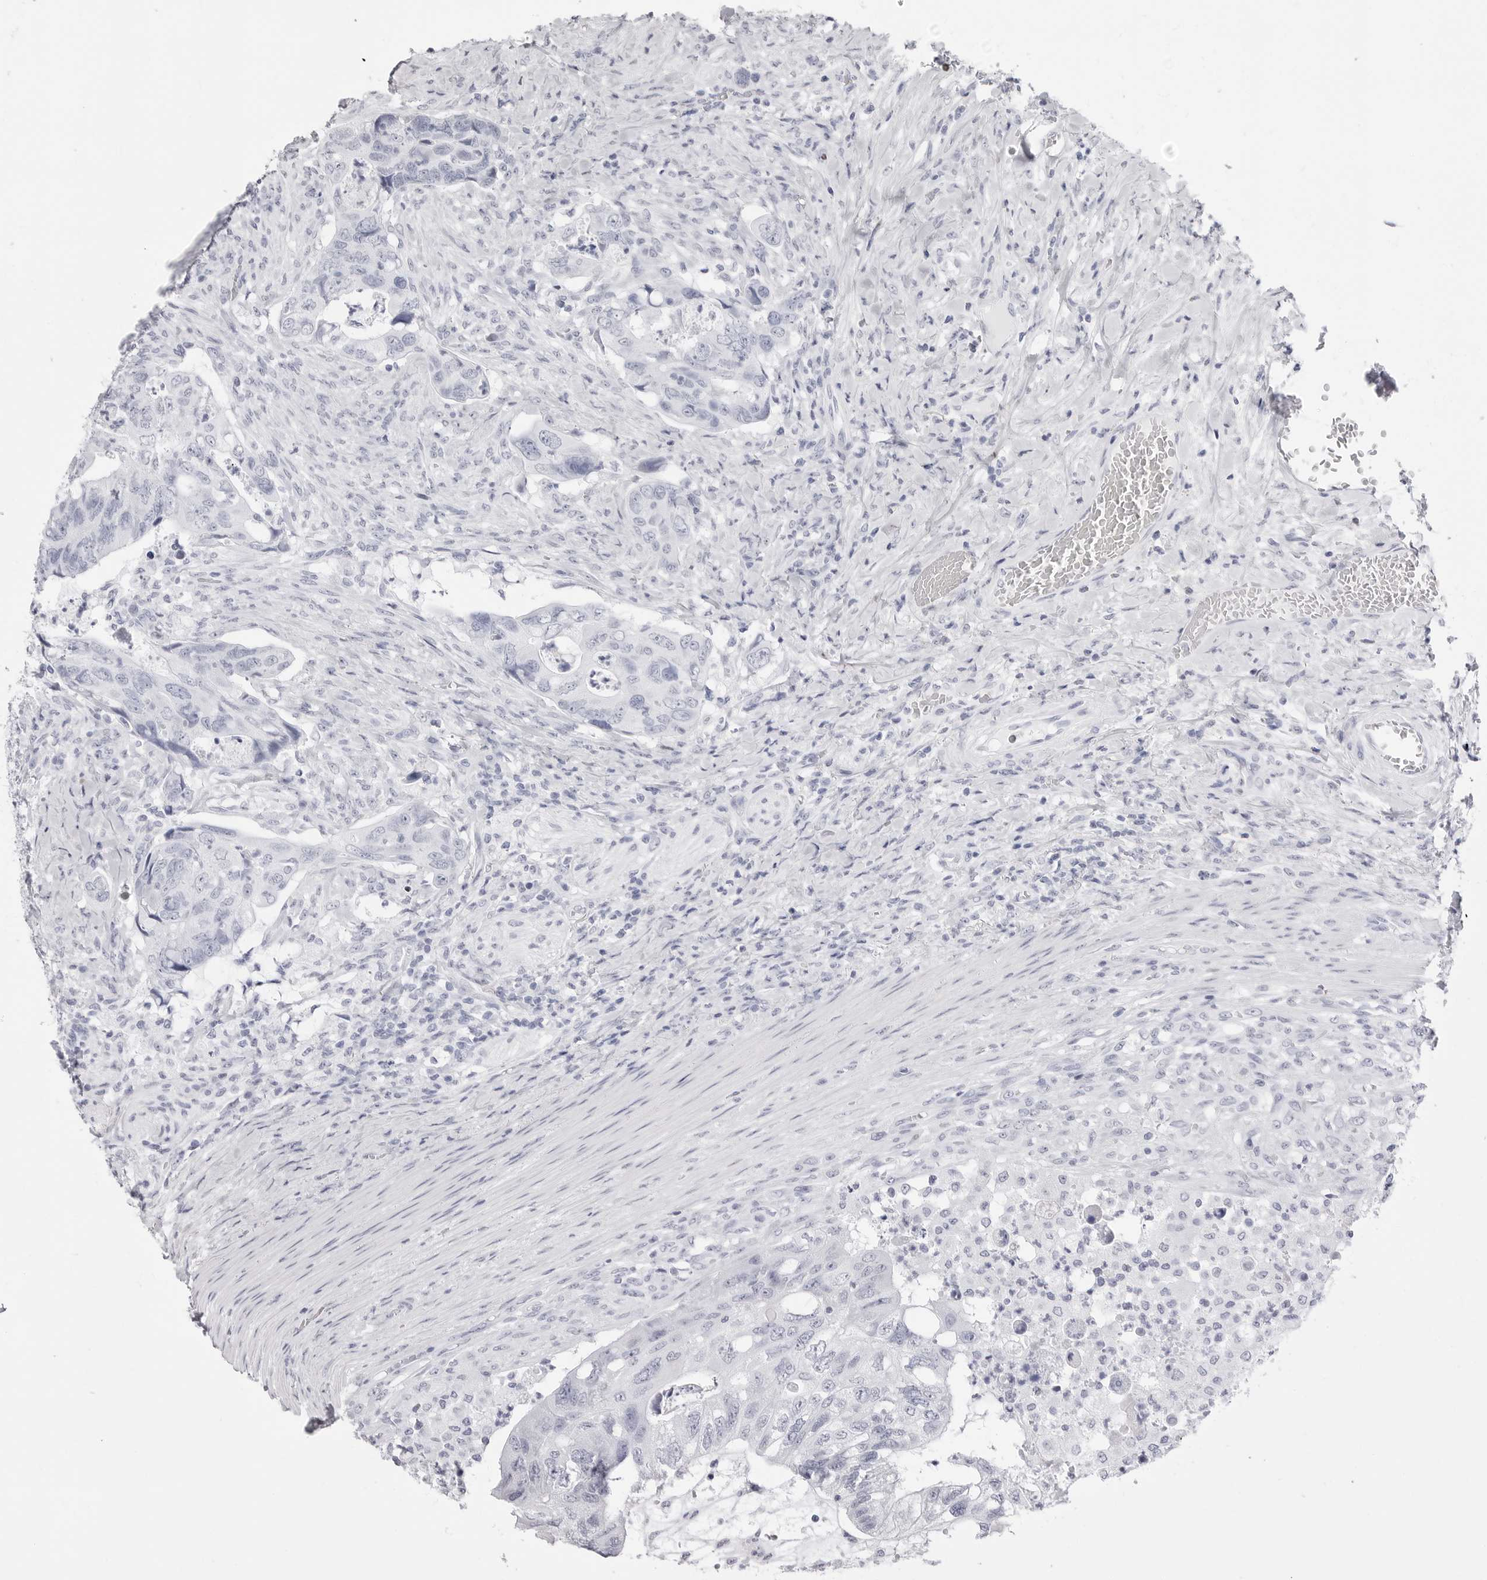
{"staining": {"intensity": "negative", "quantity": "none", "location": "none"}, "tissue": "colorectal cancer", "cell_type": "Tumor cells", "image_type": "cancer", "snomed": [{"axis": "morphology", "description": "Adenocarcinoma, NOS"}, {"axis": "topography", "description": "Rectum"}], "caption": "Immunohistochemistry (IHC) of adenocarcinoma (colorectal) exhibits no staining in tumor cells. Nuclei are stained in blue.", "gene": "TSSK1B", "patient": {"sex": "male", "age": 63}}